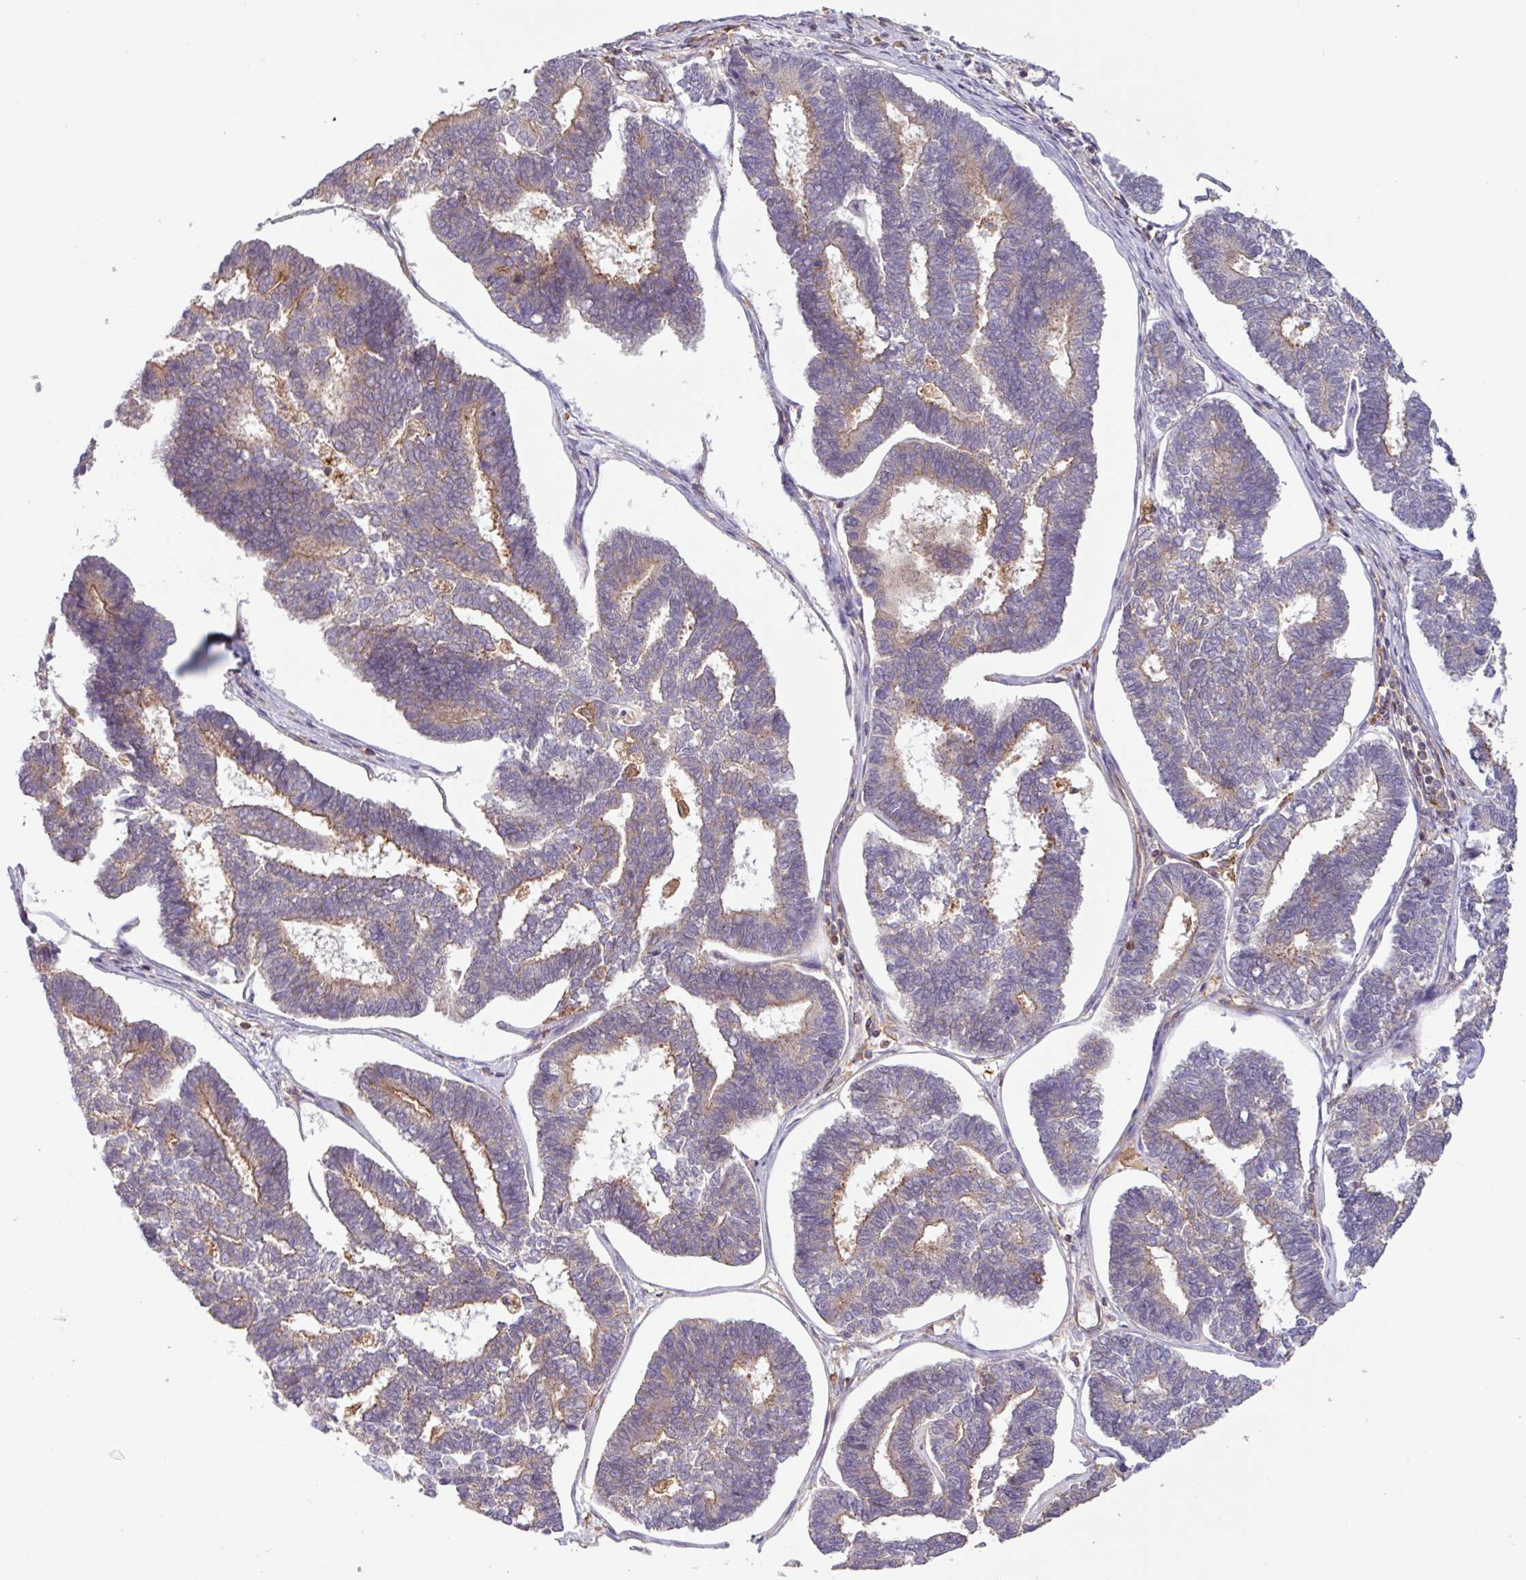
{"staining": {"intensity": "moderate", "quantity": "<25%", "location": "cytoplasmic/membranous"}, "tissue": "endometrial cancer", "cell_type": "Tumor cells", "image_type": "cancer", "snomed": [{"axis": "morphology", "description": "Adenocarcinoma, NOS"}, {"axis": "topography", "description": "Endometrium"}], "caption": "Human adenocarcinoma (endometrial) stained with a protein marker displays moderate staining in tumor cells.", "gene": "ACTR3", "patient": {"sex": "female", "age": 70}}